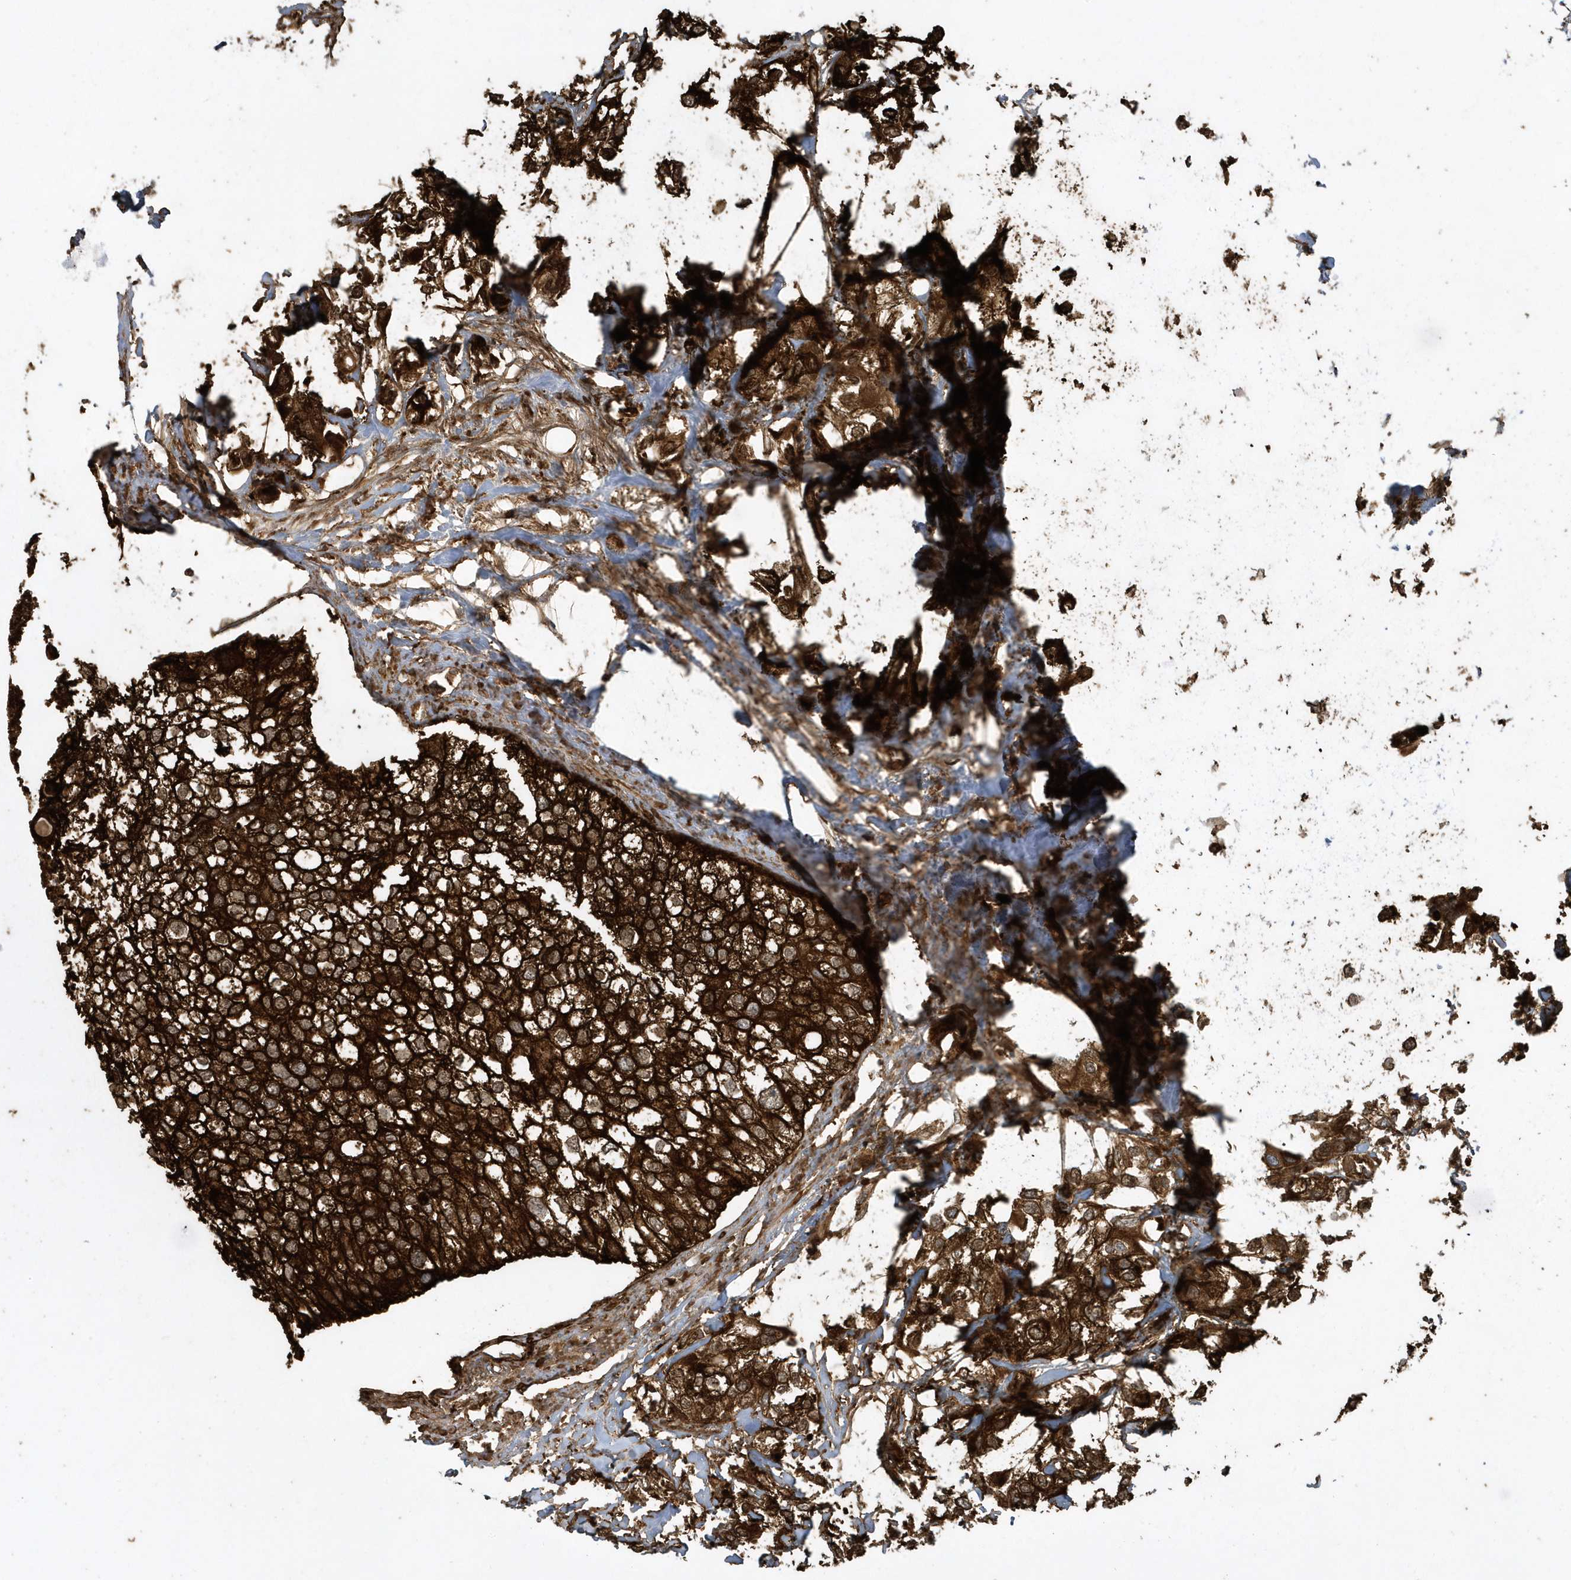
{"staining": {"intensity": "strong", "quantity": ">75%", "location": "cytoplasmic/membranous"}, "tissue": "urothelial cancer", "cell_type": "Tumor cells", "image_type": "cancer", "snomed": [{"axis": "morphology", "description": "Urothelial carcinoma, High grade"}, {"axis": "topography", "description": "Urinary bladder"}], "caption": "An image of urothelial cancer stained for a protein demonstrates strong cytoplasmic/membranous brown staining in tumor cells.", "gene": "CLCN6", "patient": {"sex": "male", "age": 64}}